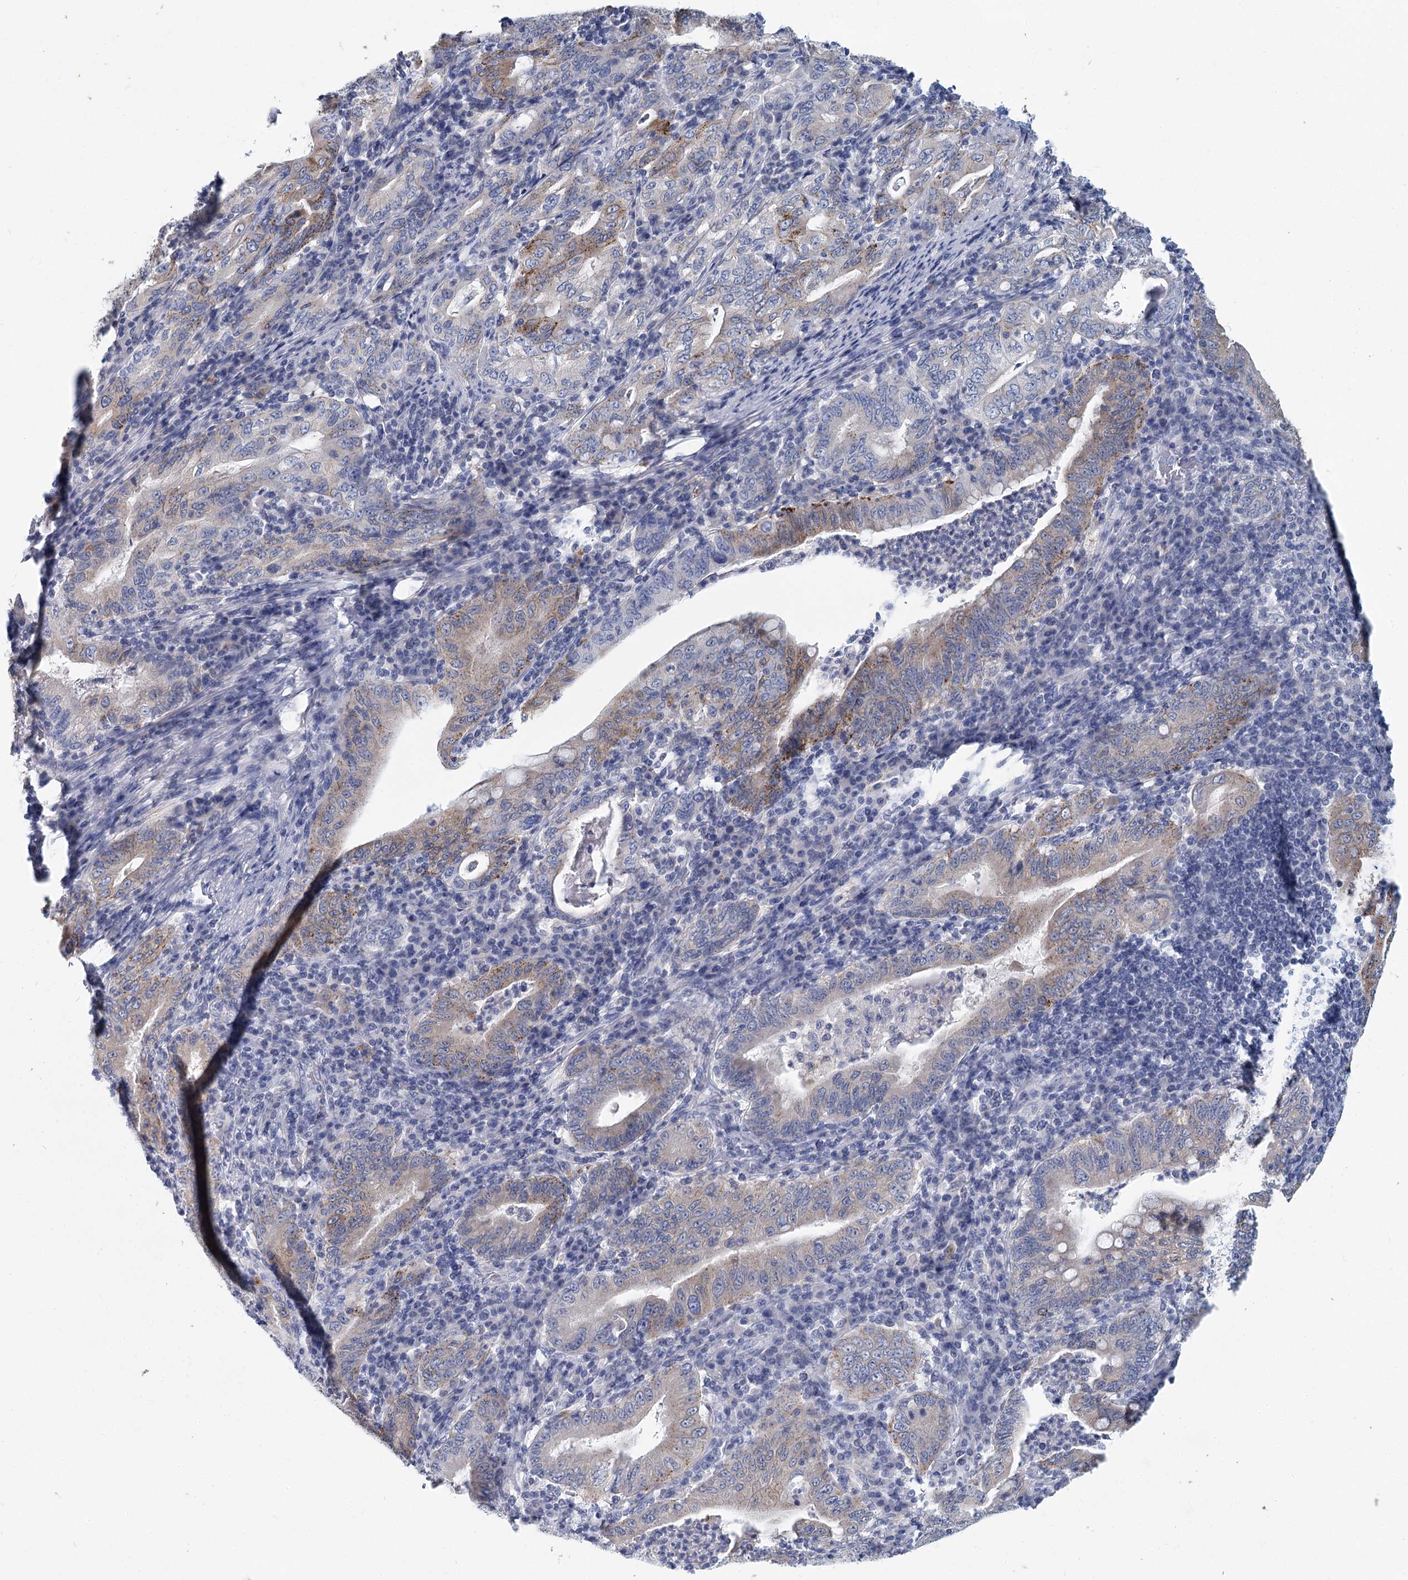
{"staining": {"intensity": "weak", "quantity": "<25%", "location": "cytoplasmic/membranous"}, "tissue": "stomach cancer", "cell_type": "Tumor cells", "image_type": "cancer", "snomed": [{"axis": "morphology", "description": "Normal tissue, NOS"}, {"axis": "morphology", "description": "Adenocarcinoma, NOS"}, {"axis": "topography", "description": "Esophagus"}, {"axis": "topography", "description": "Stomach, upper"}, {"axis": "topography", "description": "Peripheral nerve tissue"}], "caption": "This histopathology image is of stomach cancer stained with immunohistochemistry to label a protein in brown with the nuclei are counter-stained blue. There is no positivity in tumor cells. (DAB (3,3'-diaminobenzidine) immunohistochemistry, high magnification).", "gene": "METTL7B", "patient": {"sex": "male", "age": 62}}